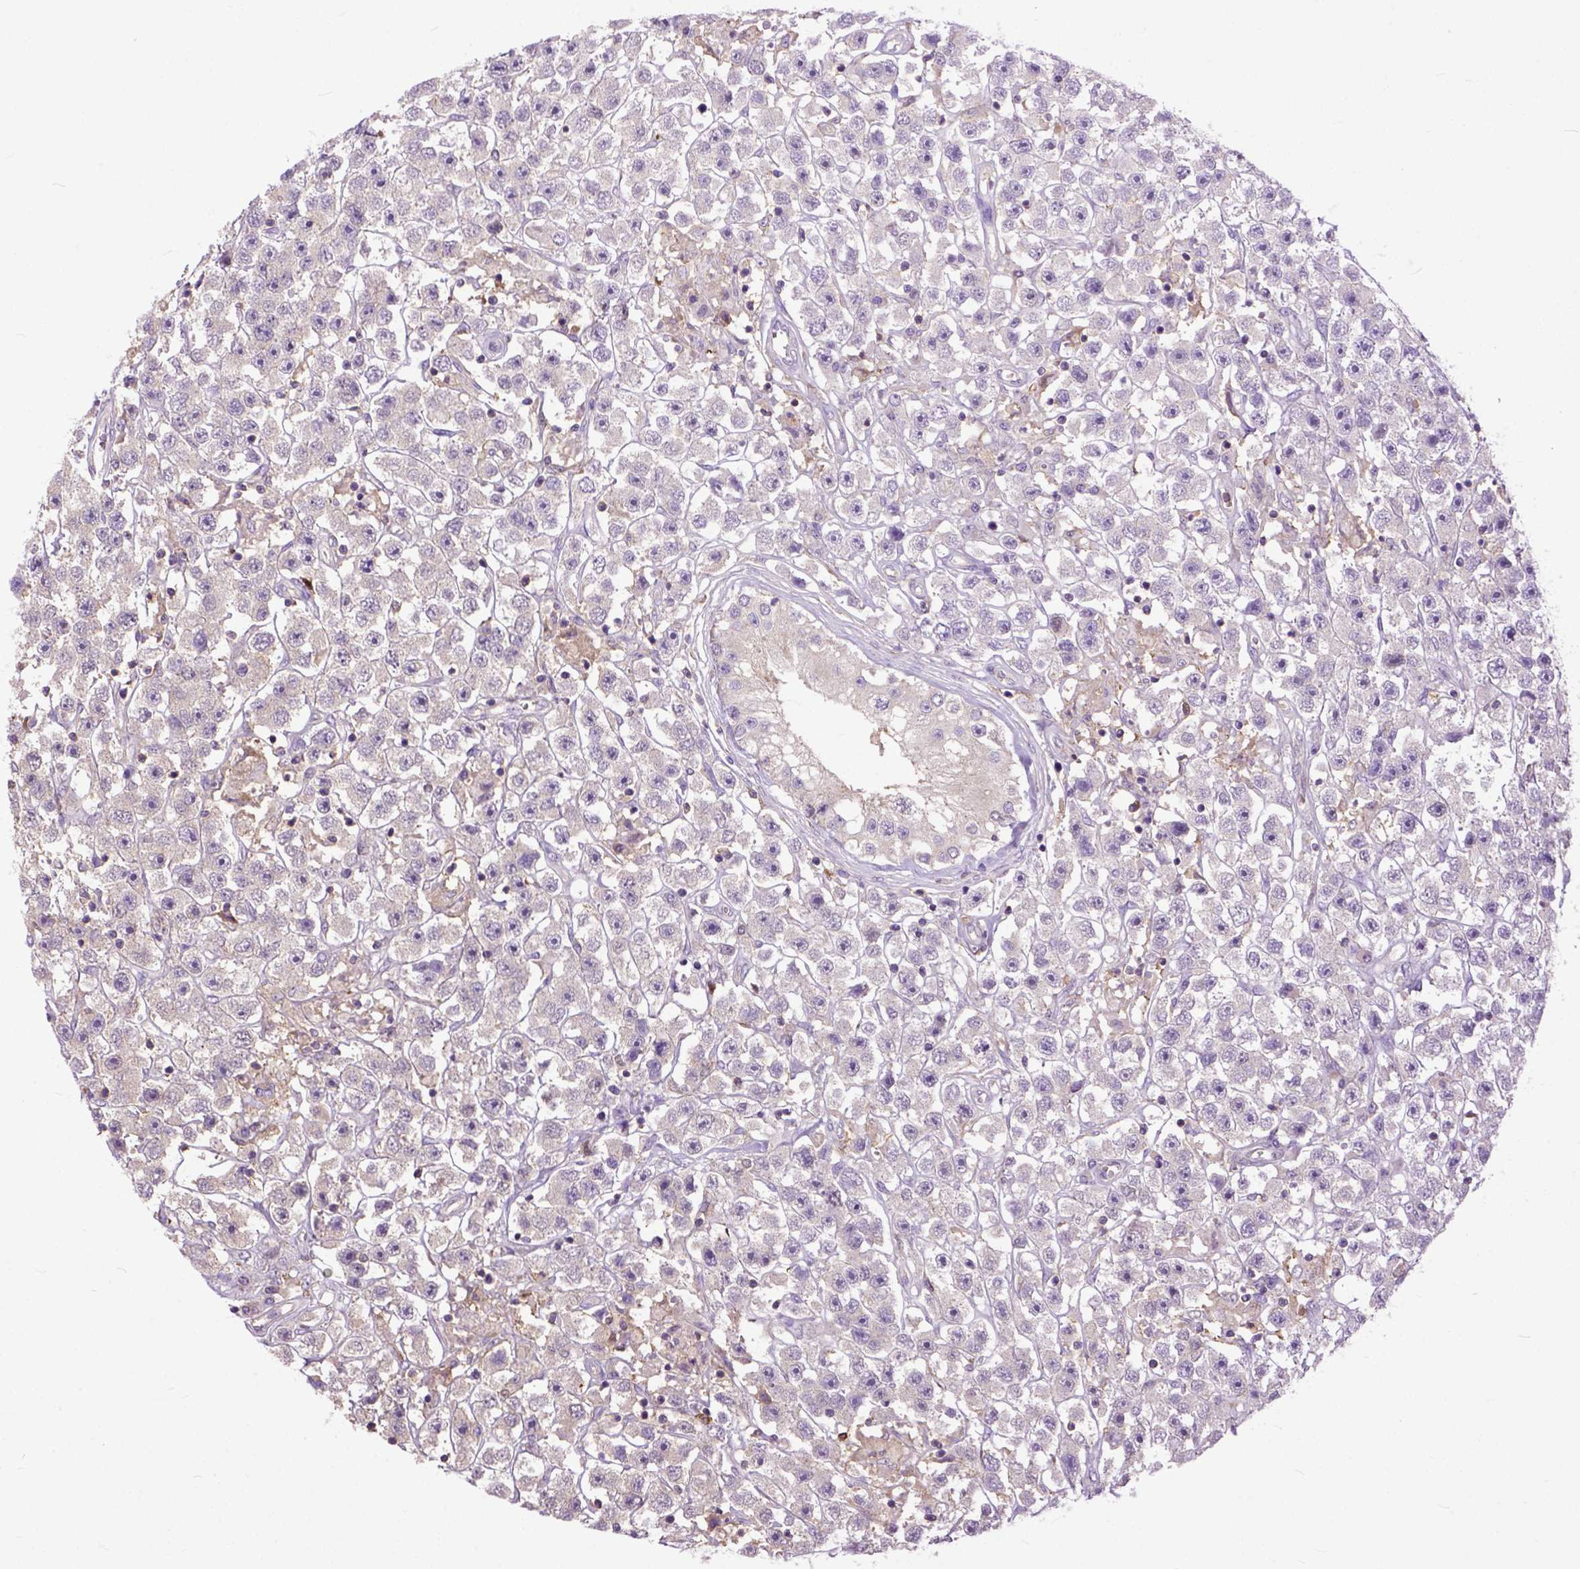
{"staining": {"intensity": "weak", "quantity": "<25%", "location": "cytoplasmic/membranous"}, "tissue": "testis cancer", "cell_type": "Tumor cells", "image_type": "cancer", "snomed": [{"axis": "morphology", "description": "Seminoma, NOS"}, {"axis": "topography", "description": "Testis"}], "caption": "This is a micrograph of immunohistochemistry (IHC) staining of testis cancer (seminoma), which shows no expression in tumor cells.", "gene": "NAMPT", "patient": {"sex": "male", "age": 45}}